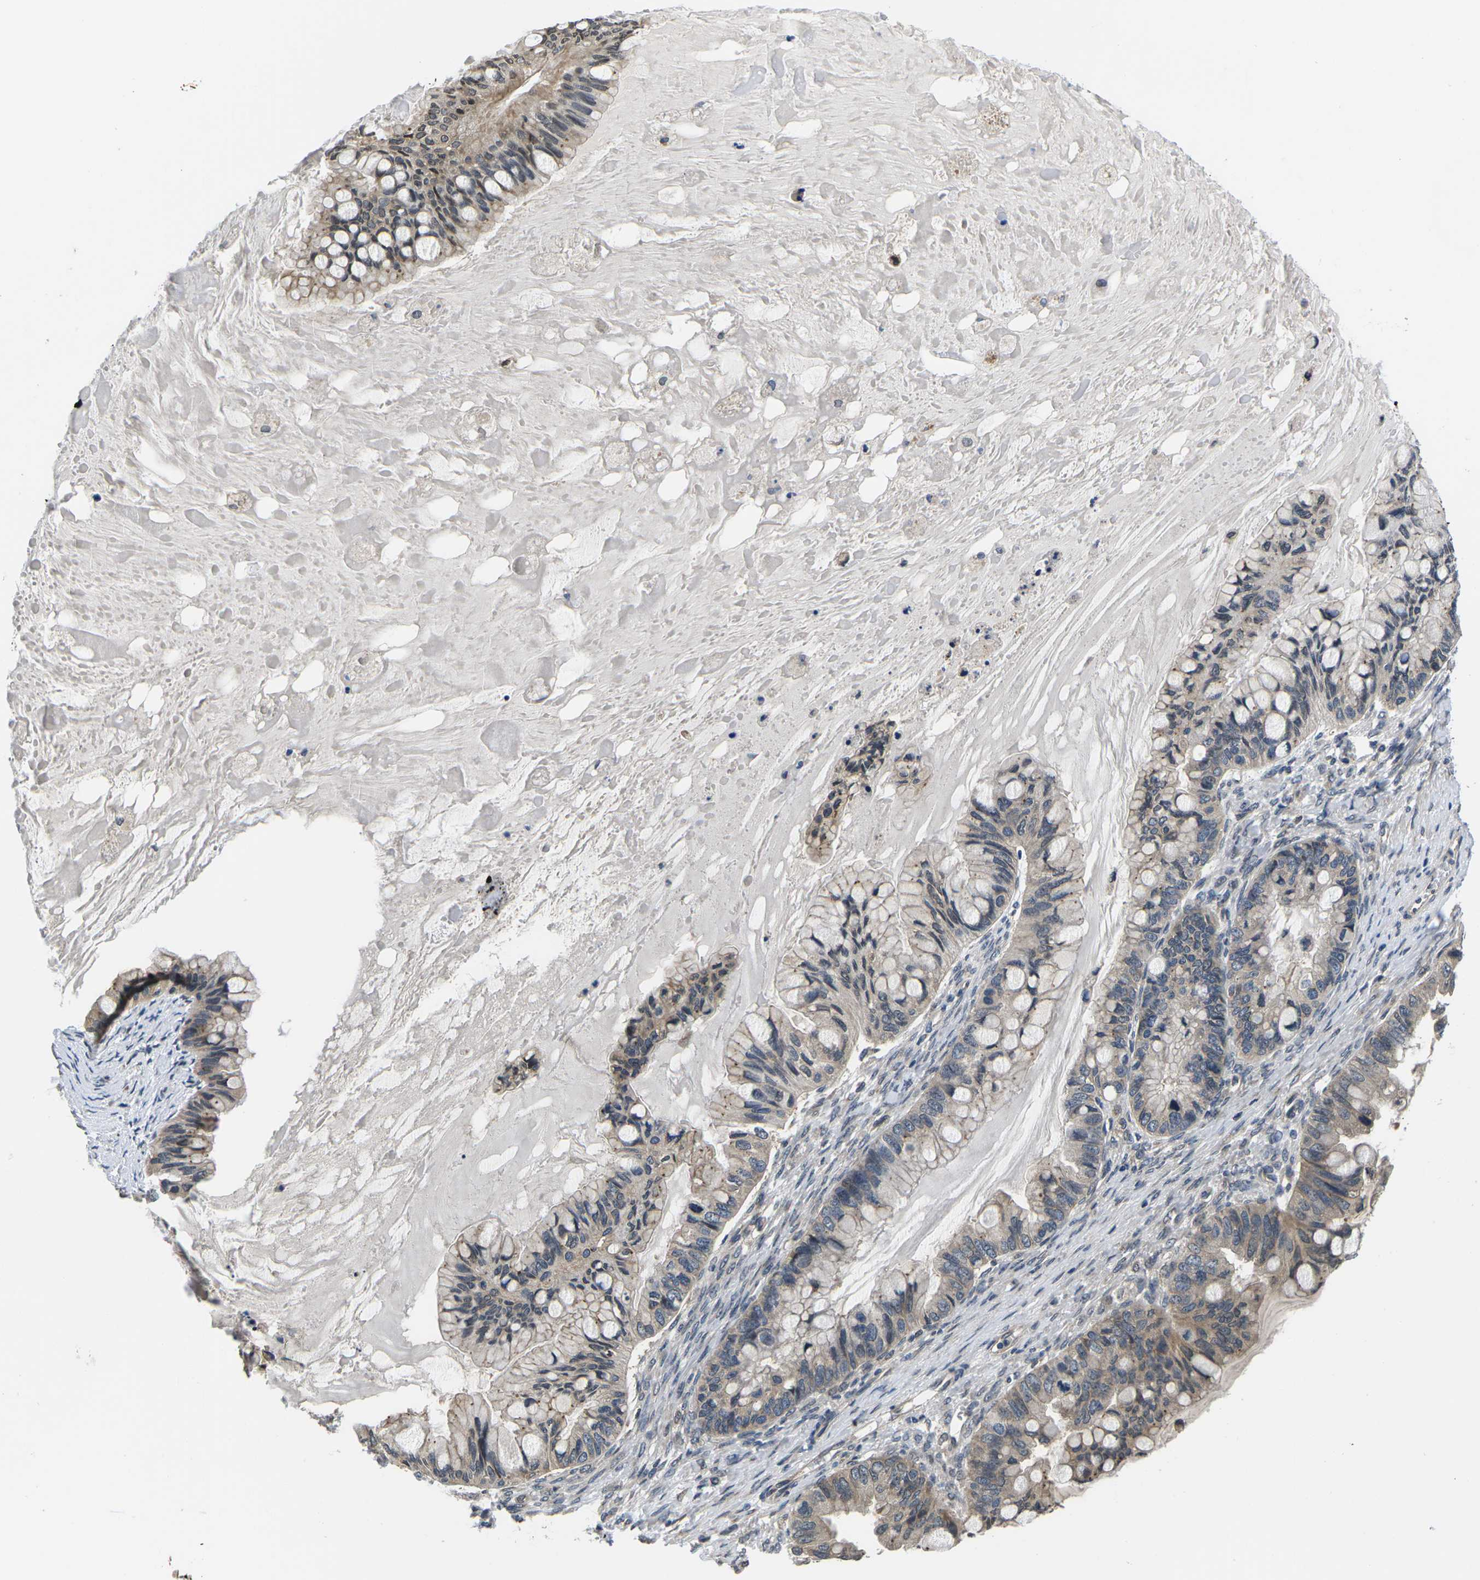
{"staining": {"intensity": "weak", "quantity": "25%-75%", "location": "cytoplasmic/membranous"}, "tissue": "ovarian cancer", "cell_type": "Tumor cells", "image_type": "cancer", "snomed": [{"axis": "morphology", "description": "Cystadenocarcinoma, mucinous, NOS"}, {"axis": "topography", "description": "Ovary"}], "caption": "DAB immunohistochemical staining of ovarian cancer exhibits weak cytoplasmic/membranous protein expression in approximately 25%-75% of tumor cells.", "gene": "SNX10", "patient": {"sex": "female", "age": 80}}